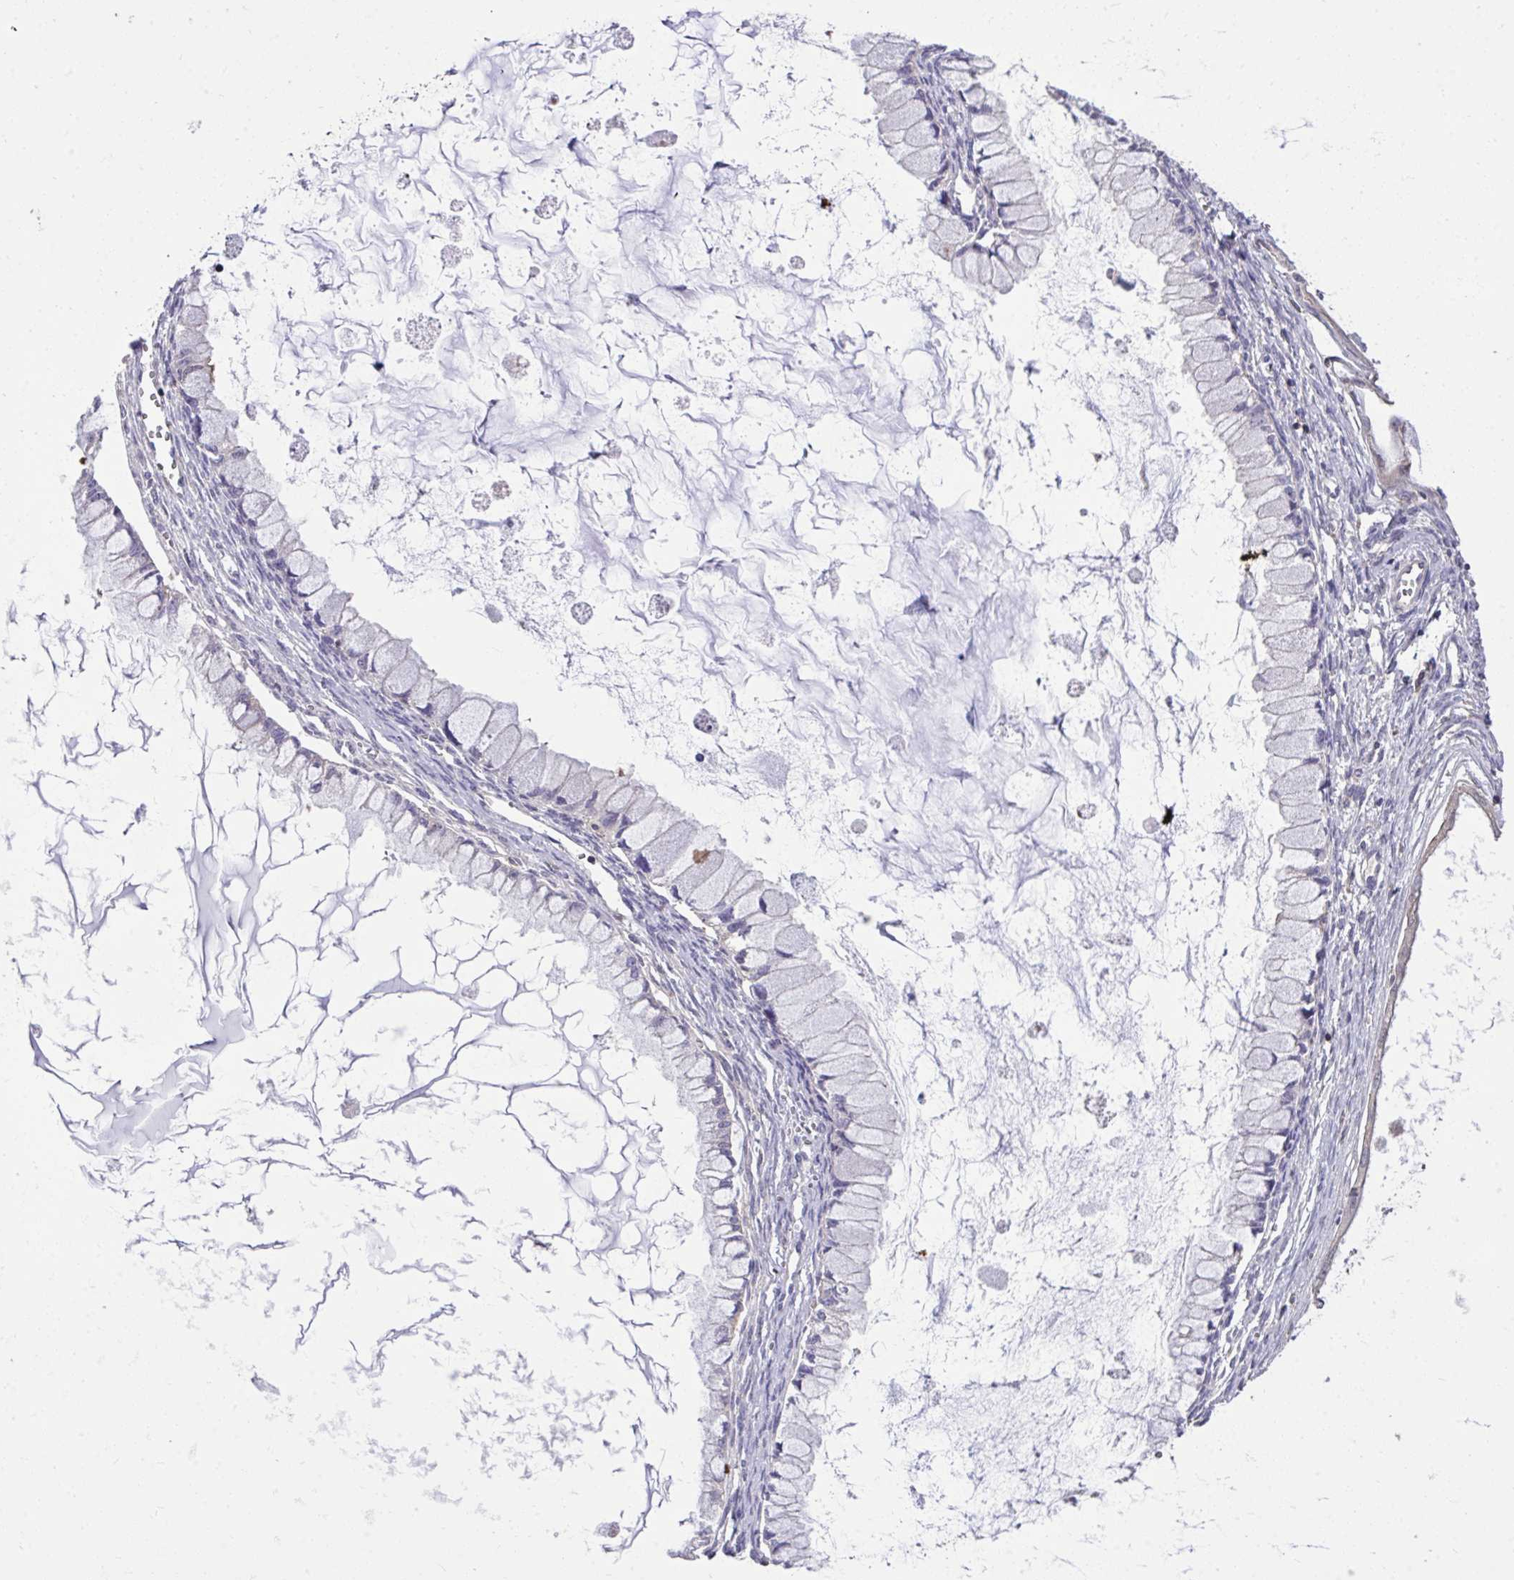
{"staining": {"intensity": "negative", "quantity": "none", "location": "none"}, "tissue": "ovarian cancer", "cell_type": "Tumor cells", "image_type": "cancer", "snomed": [{"axis": "morphology", "description": "Cystadenocarcinoma, mucinous, NOS"}, {"axis": "topography", "description": "Ovary"}], "caption": "Immunohistochemistry histopathology image of human ovarian cancer (mucinous cystadenocarcinoma) stained for a protein (brown), which demonstrates no staining in tumor cells. The staining was performed using DAB to visualize the protein expression in brown, while the nuclei were stained in blue with hematoxylin (Magnification: 20x).", "gene": "IGFL2", "patient": {"sex": "female", "age": 34}}